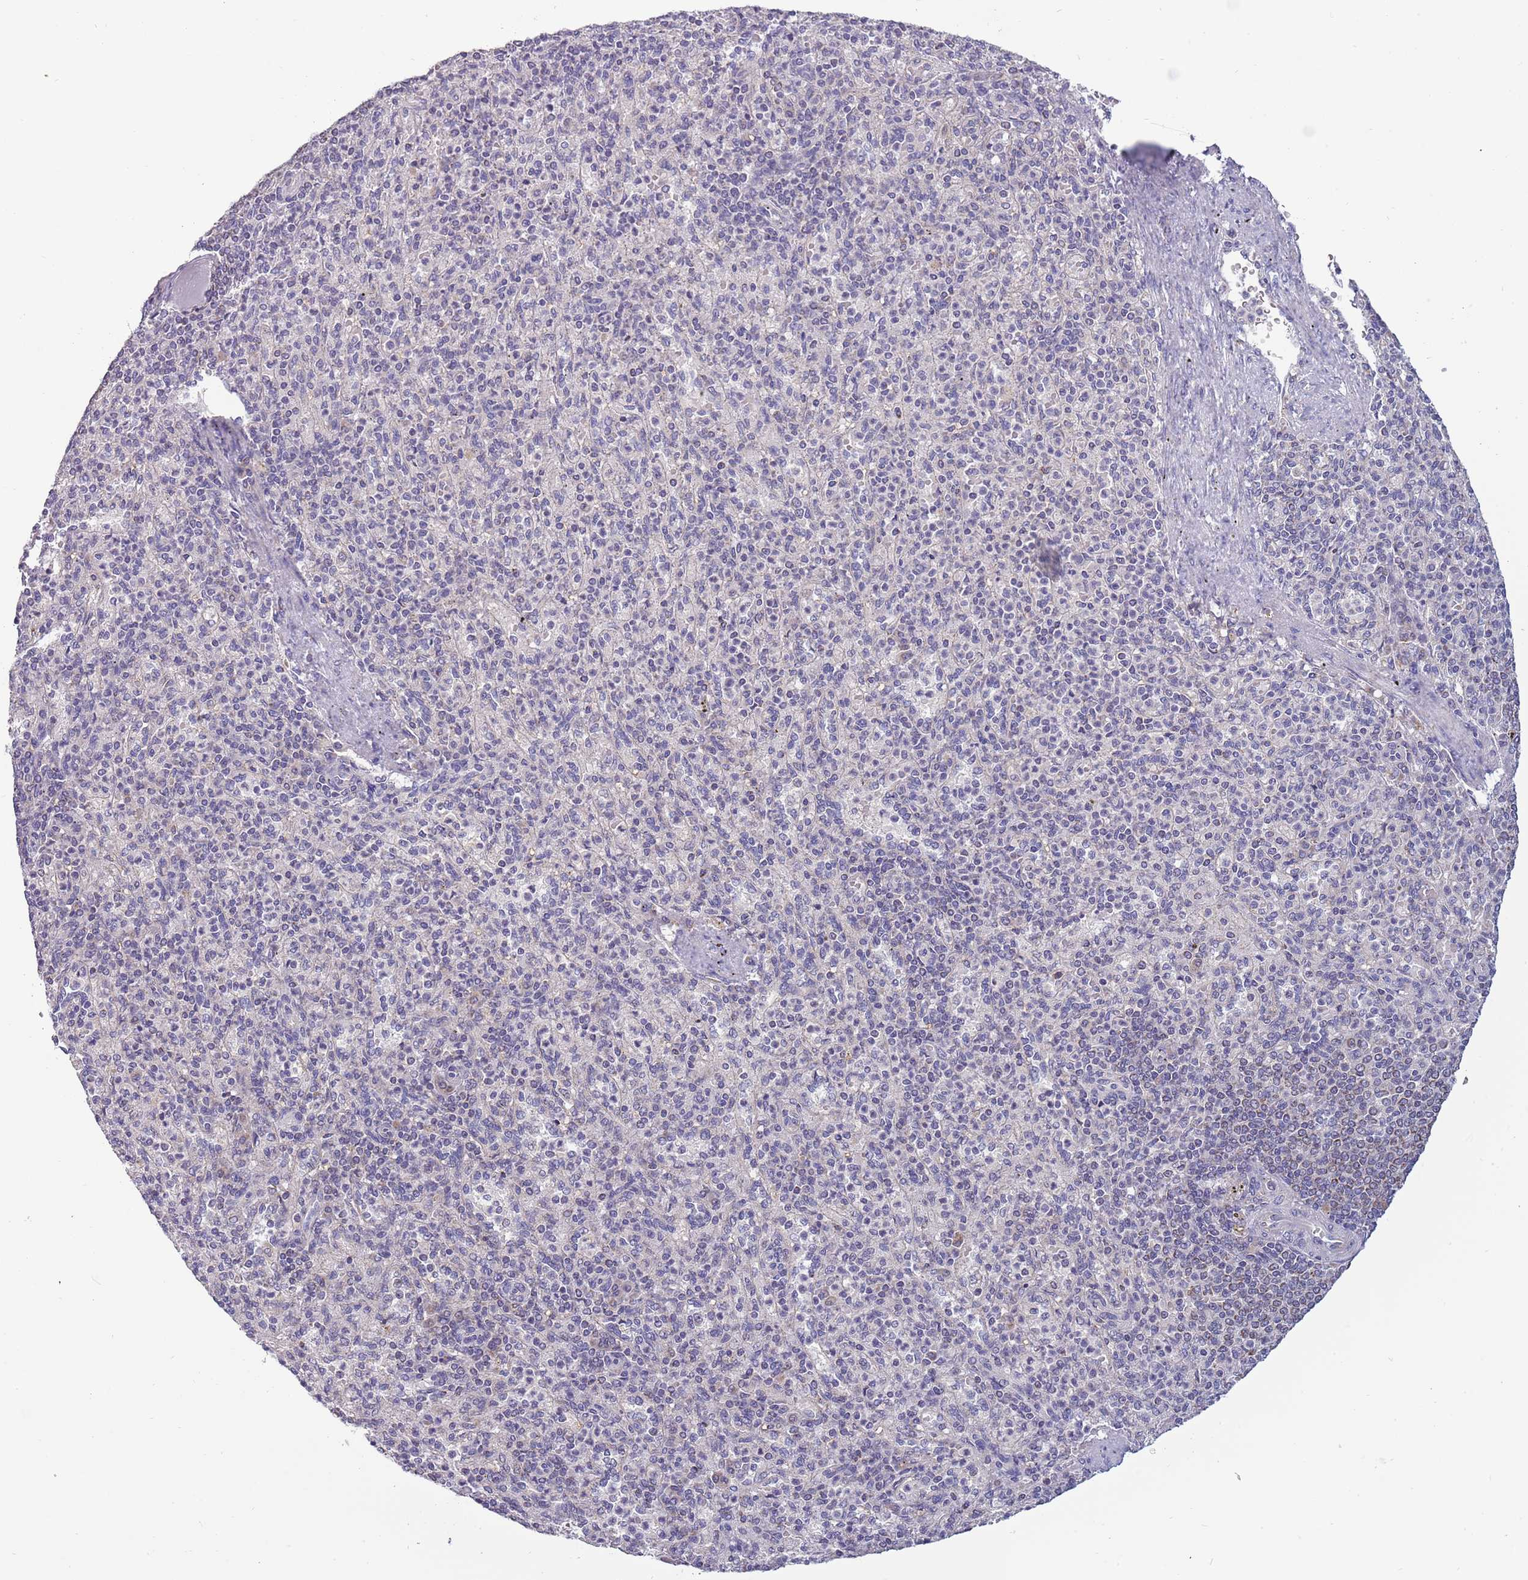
{"staining": {"intensity": "weak", "quantity": "<25%", "location": "cytoplasmic/membranous"}, "tissue": "spleen", "cell_type": "Cells in red pulp", "image_type": "normal", "snomed": [{"axis": "morphology", "description": "Normal tissue, NOS"}, {"axis": "topography", "description": "Spleen"}], "caption": "There is no significant staining in cells in red pulp of spleen.", "gene": "RNF181", "patient": {"sex": "female", "age": 74}}